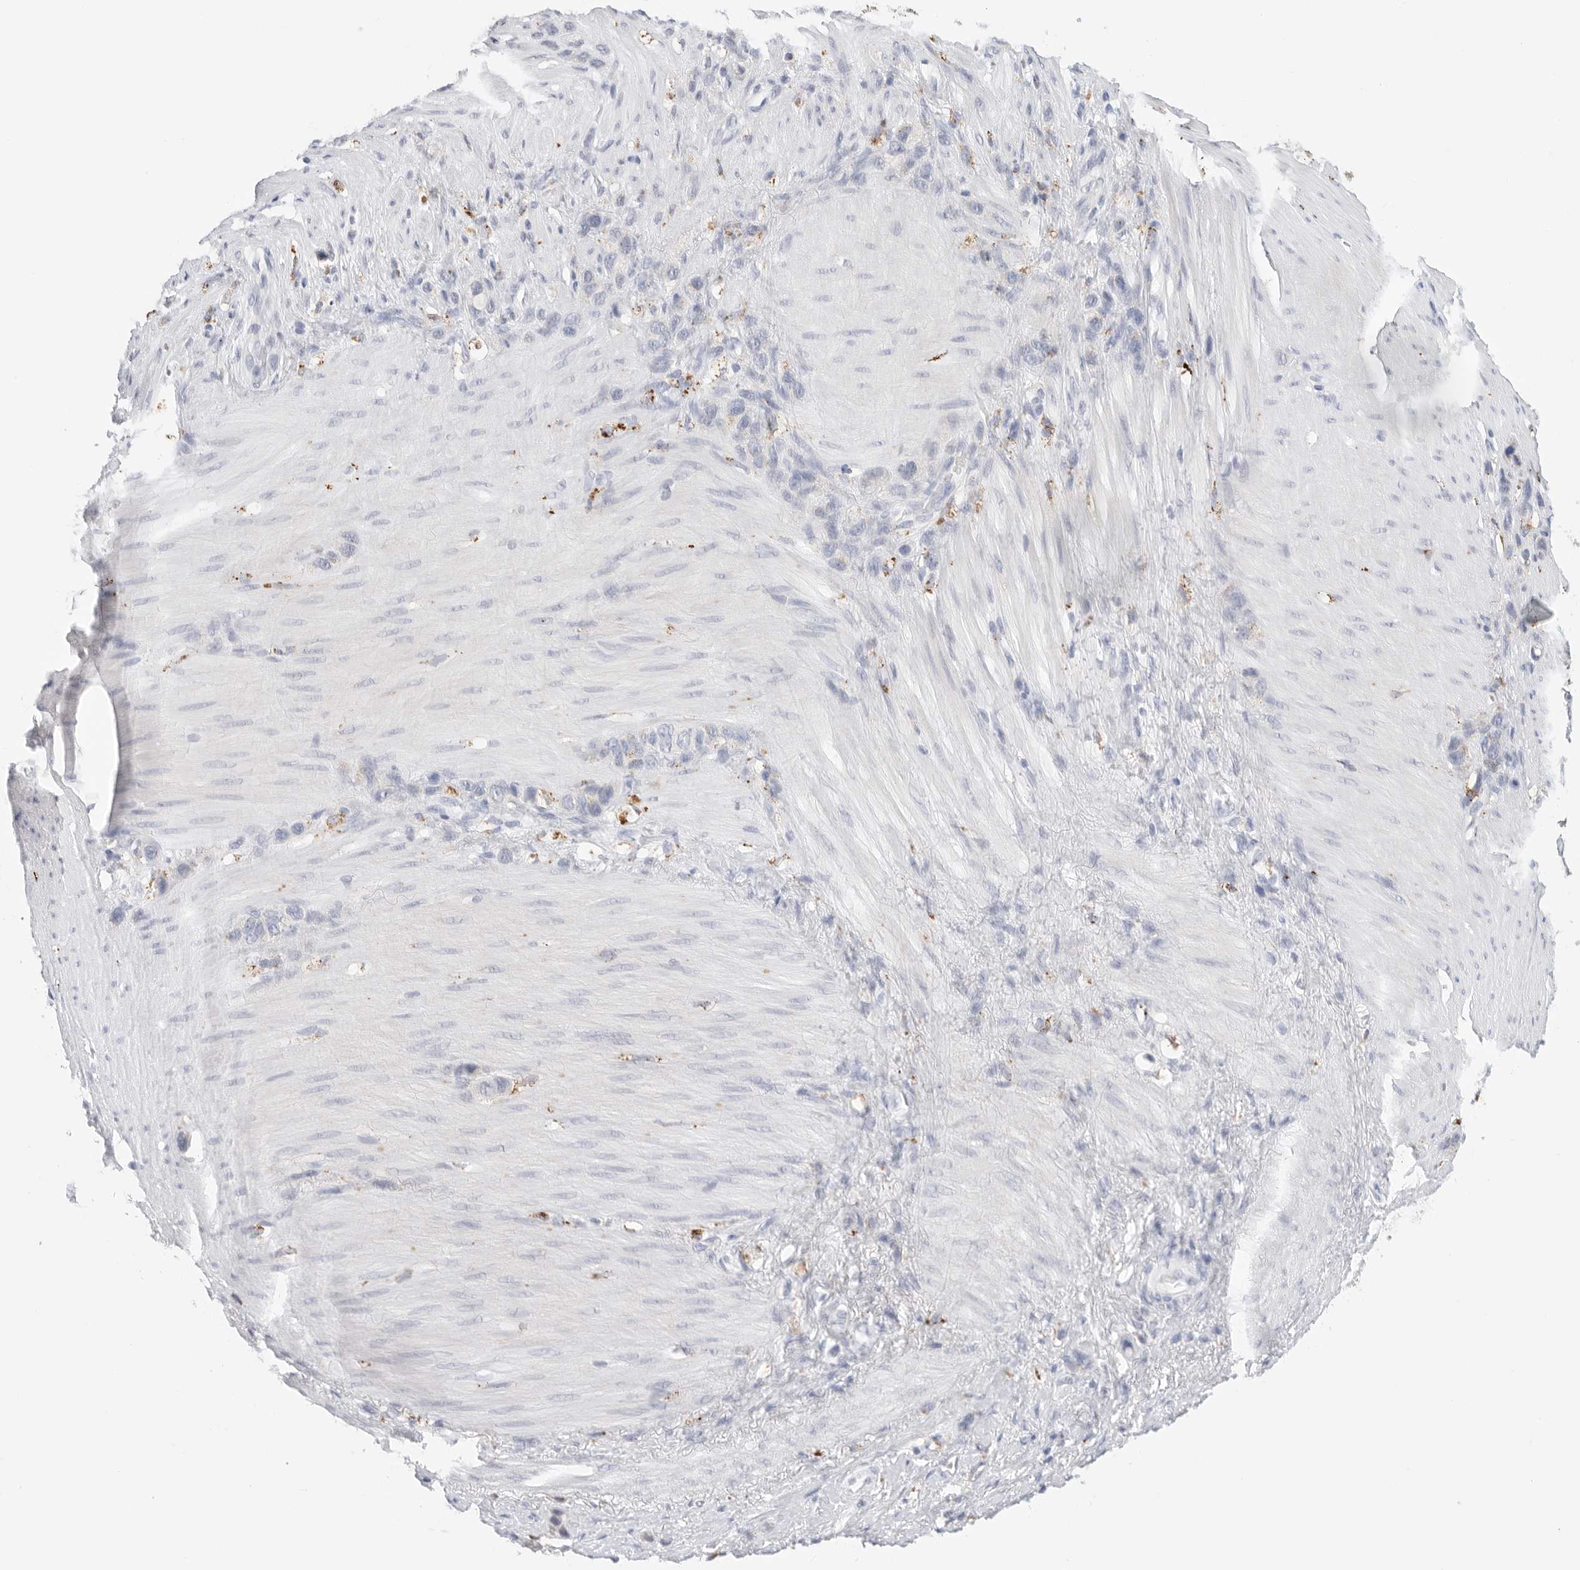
{"staining": {"intensity": "moderate", "quantity": "<25%", "location": "cytoplasmic/membranous"}, "tissue": "stomach cancer", "cell_type": "Tumor cells", "image_type": "cancer", "snomed": [{"axis": "morphology", "description": "Normal tissue, NOS"}, {"axis": "morphology", "description": "Adenocarcinoma, NOS"}, {"axis": "morphology", "description": "Adenocarcinoma, High grade"}, {"axis": "topography", "description": "Stomach, upper"}, {"axis": "topography", "description": "Stomach"}], "caption": "About <25% of tumor cells in human adenocarcinoma (stomach) display moderate cytoplasmic/membranous protein staining as visualized by brown immunohistochemical staining.", "gene": "GGH", "patient": {"sex": "female", "age": 65}}